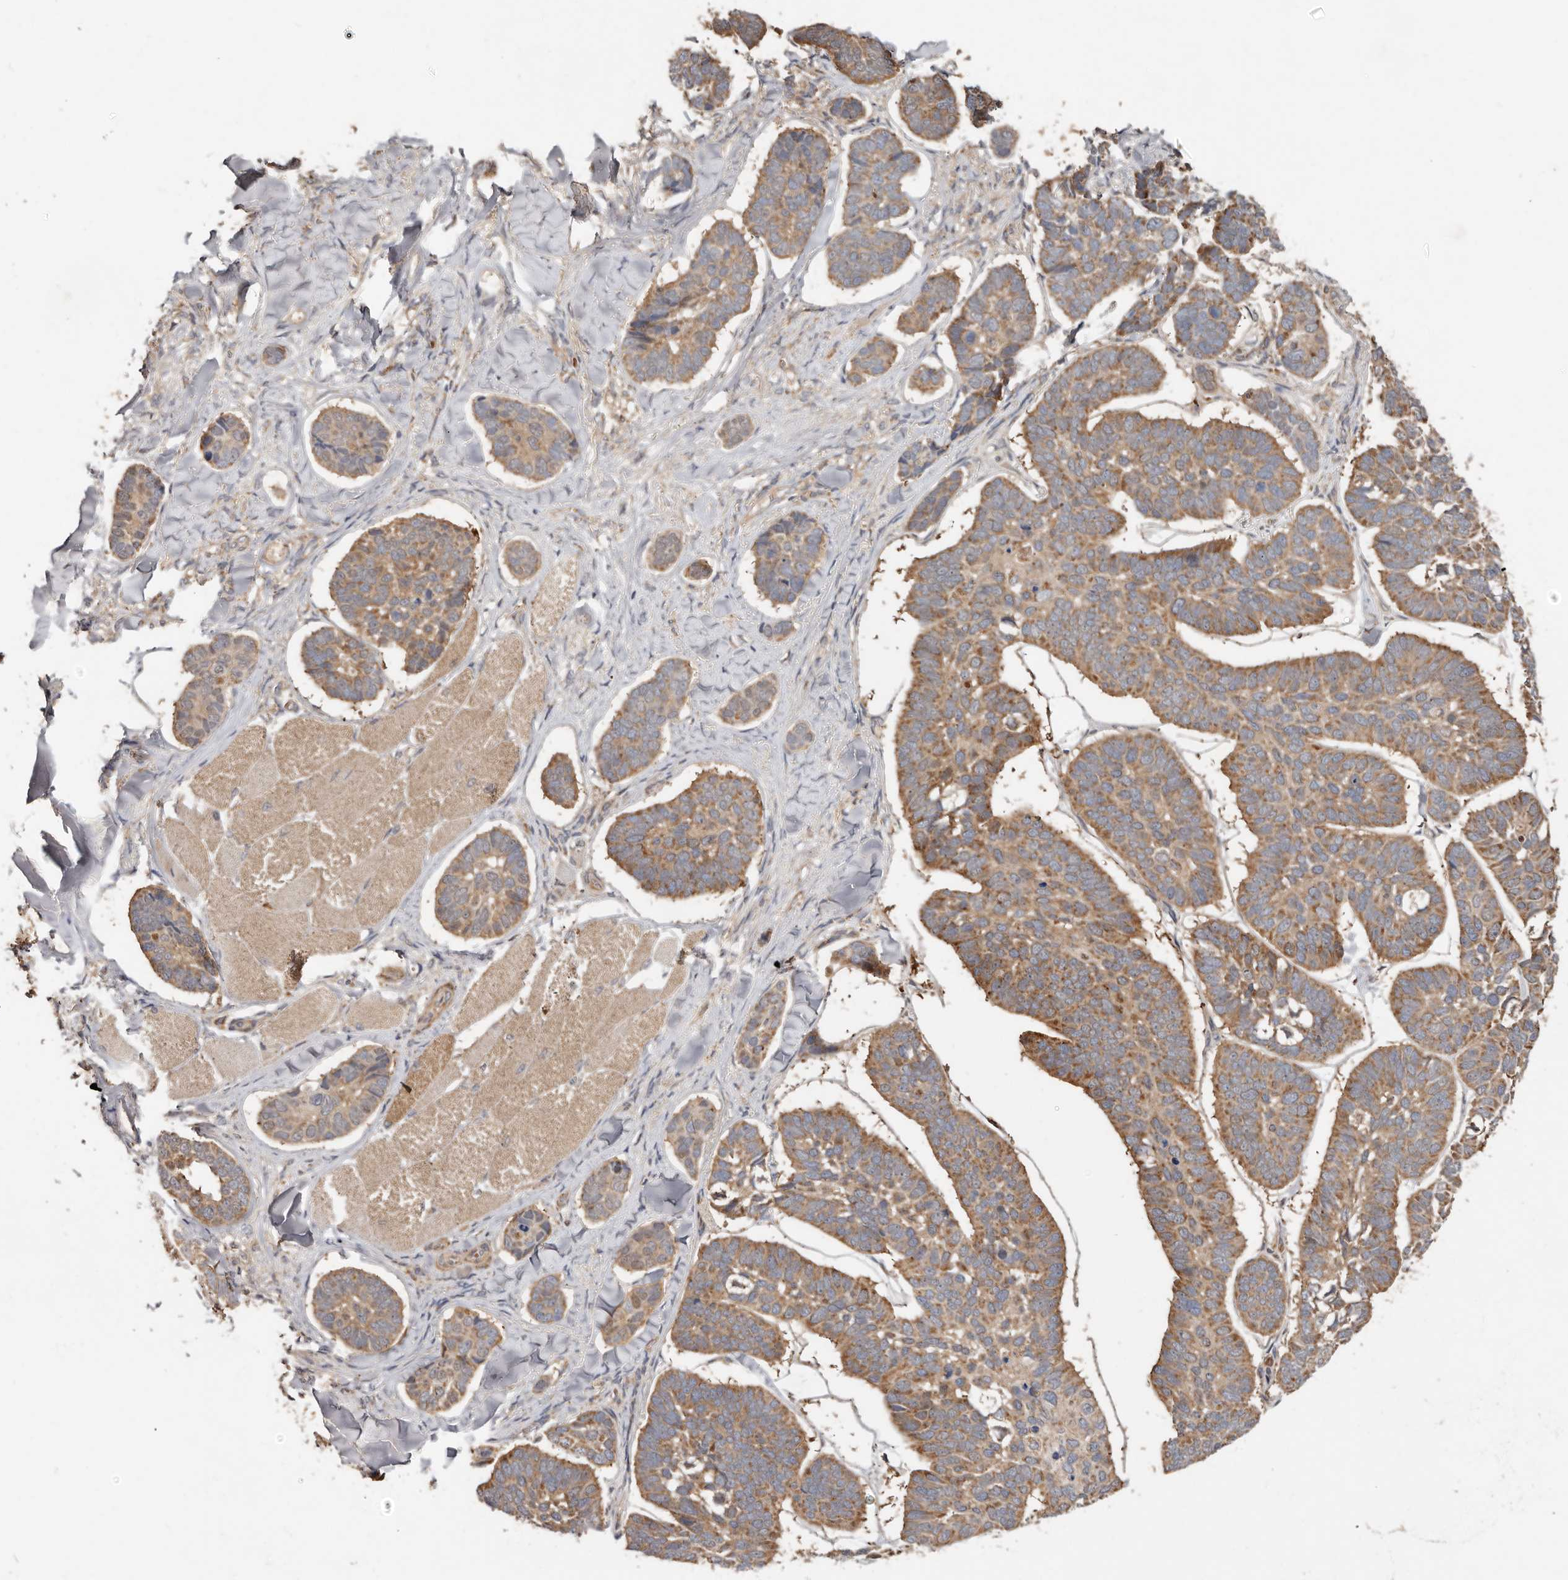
{"staining": {"intensity": "moderate", "quantity": ">75%", "location": "cytoplasmic/membranous"}, "tissue": "skin cancer", "cell_type": "Tumor cells", "image_type": "cancer", "snomed": [{"axis": "morphology", "description": "Basal cell carcinoma"}, {"axis": "topography", "description": "Skin"}], "caption": "This is a micrograph of immunohistochemistry staining of skin basal cell carcinoma, which shows moderate expression in the cytoplasmic/membranous of tumor cells.", "gene": "GOT1L1", "patient": {"sex": "male", "age": 62}}